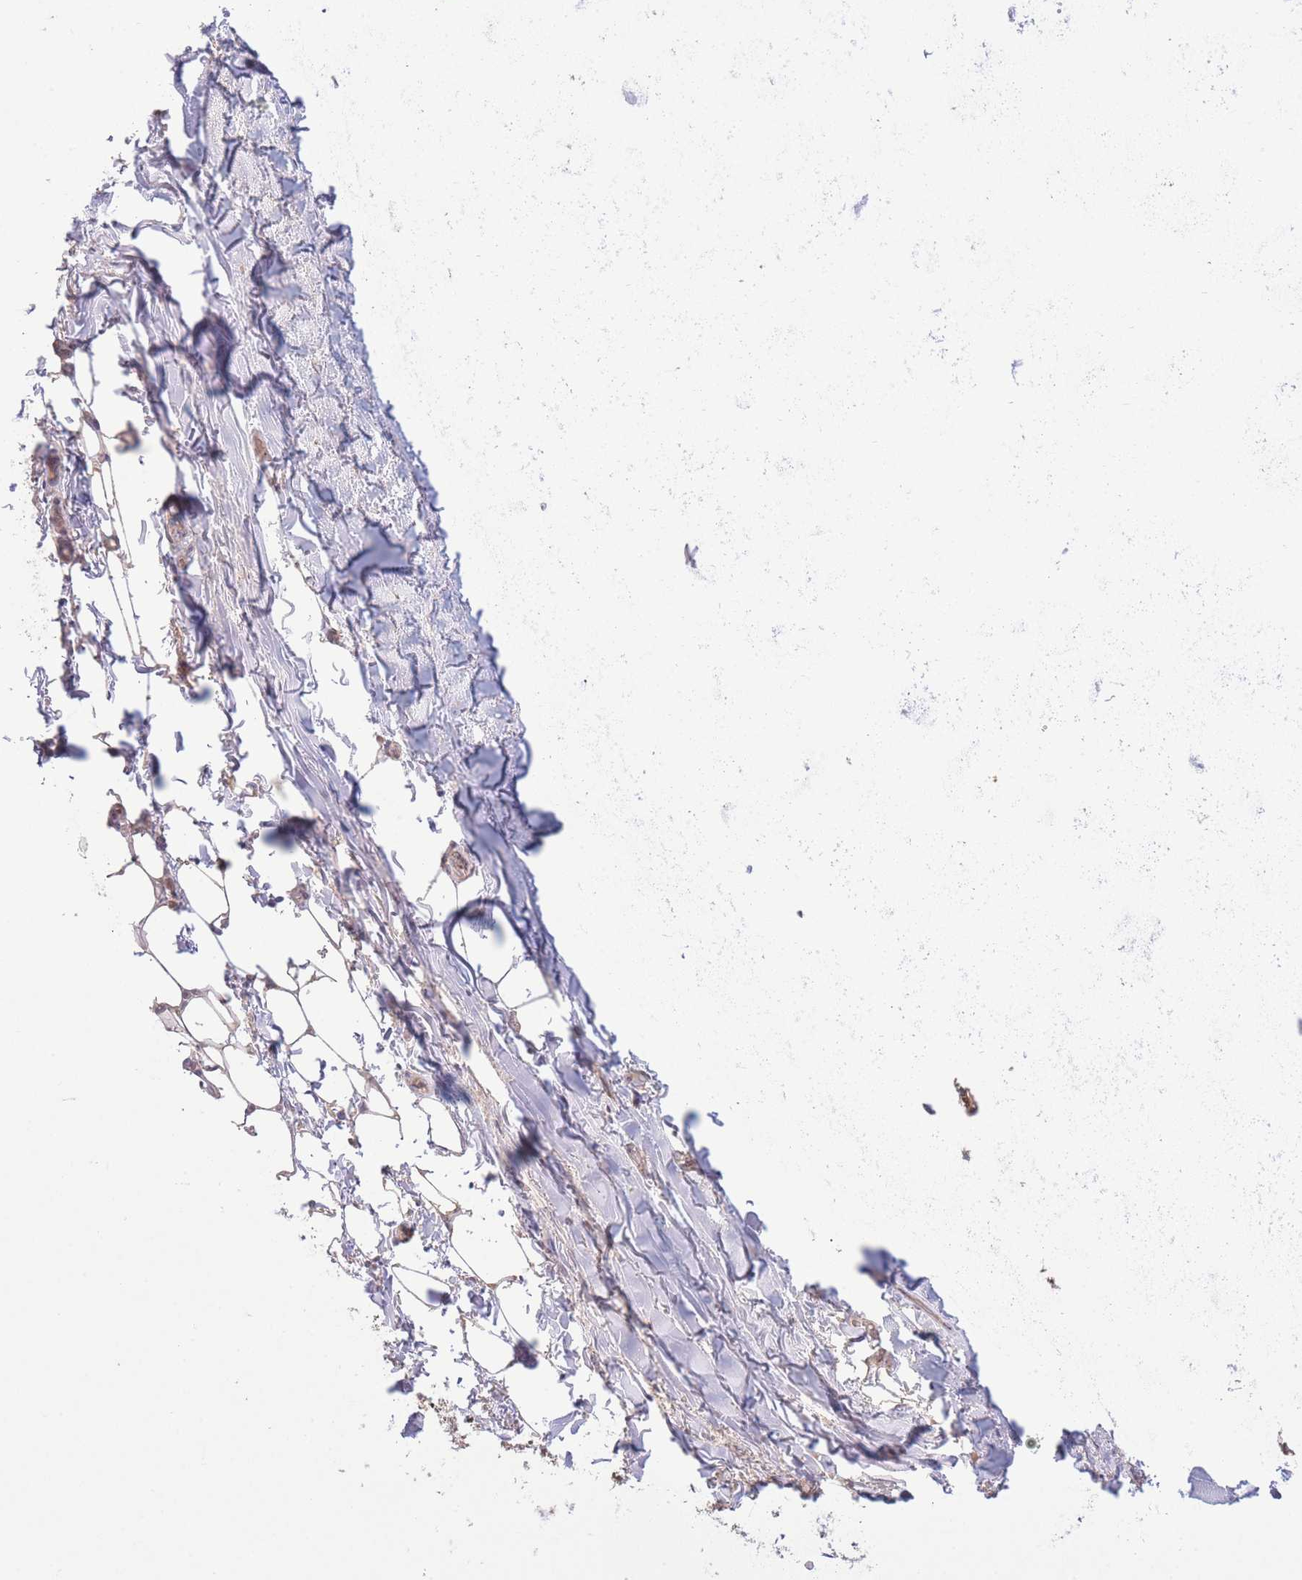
{"staining": {"intensity": "moderate", "quantity": "25%-75%", "location": "cytoplasmic/membranous,nuclear"}, "tissue": "adipose tissue", "cell_type": "Adipocytes", "image_type": "normal", "snomed": [{"axis": "morphology", "description": "Normal tissue, NOS"}, {"axis": "topography", "description": "Cartilage tissue"}, {"axis": "topography", "description": "Bronchus"}], "caption": "A high-resolution photomicrograph shows IHC staining of normal adipose tissue, which reveals moderate cytoplasmic/membranous,nuclear positivity in about 25%-75% of adipocytes.", "gene": "ZNF304", "patient": {"sex": "male", "age": 63}}